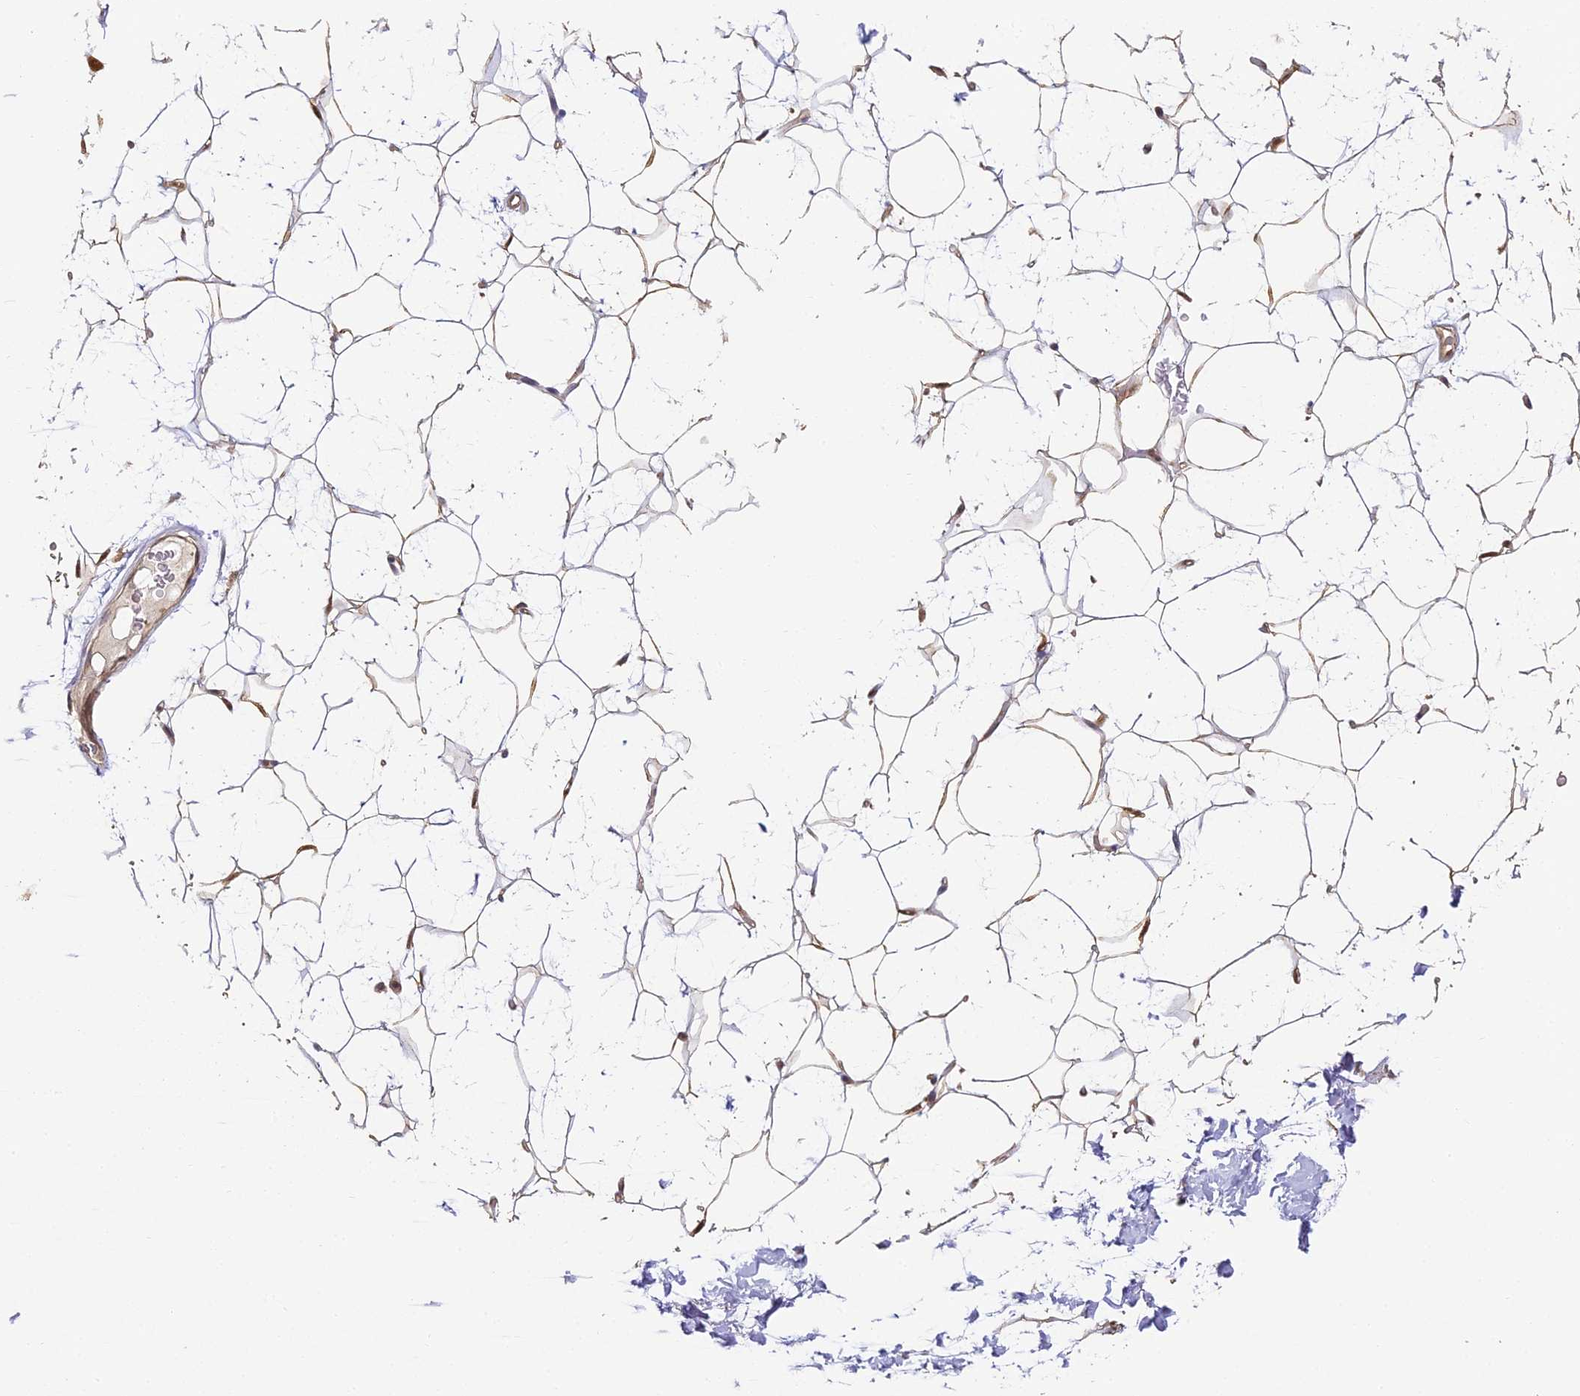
{"staining": {"intensity": "weak", "quantity": ">75%", "location": "cytoplasmic/membranous"}, "tissue": "adipose tissue", "cell_type": "Adipocytes", "image_type": "normal", "snomed": [{"axis": "morphology", "description": "Normal tissue, NOS"}, {"axis": "topography", "description": "Breast"}], "caption": "Protein staining of benign adipose tissue shows weak cytoplasmic/membranous staining in about >75% of adipocytes.", "gene": "ENSG00000268870", "patient": {"sex": "female", "age": 26}}